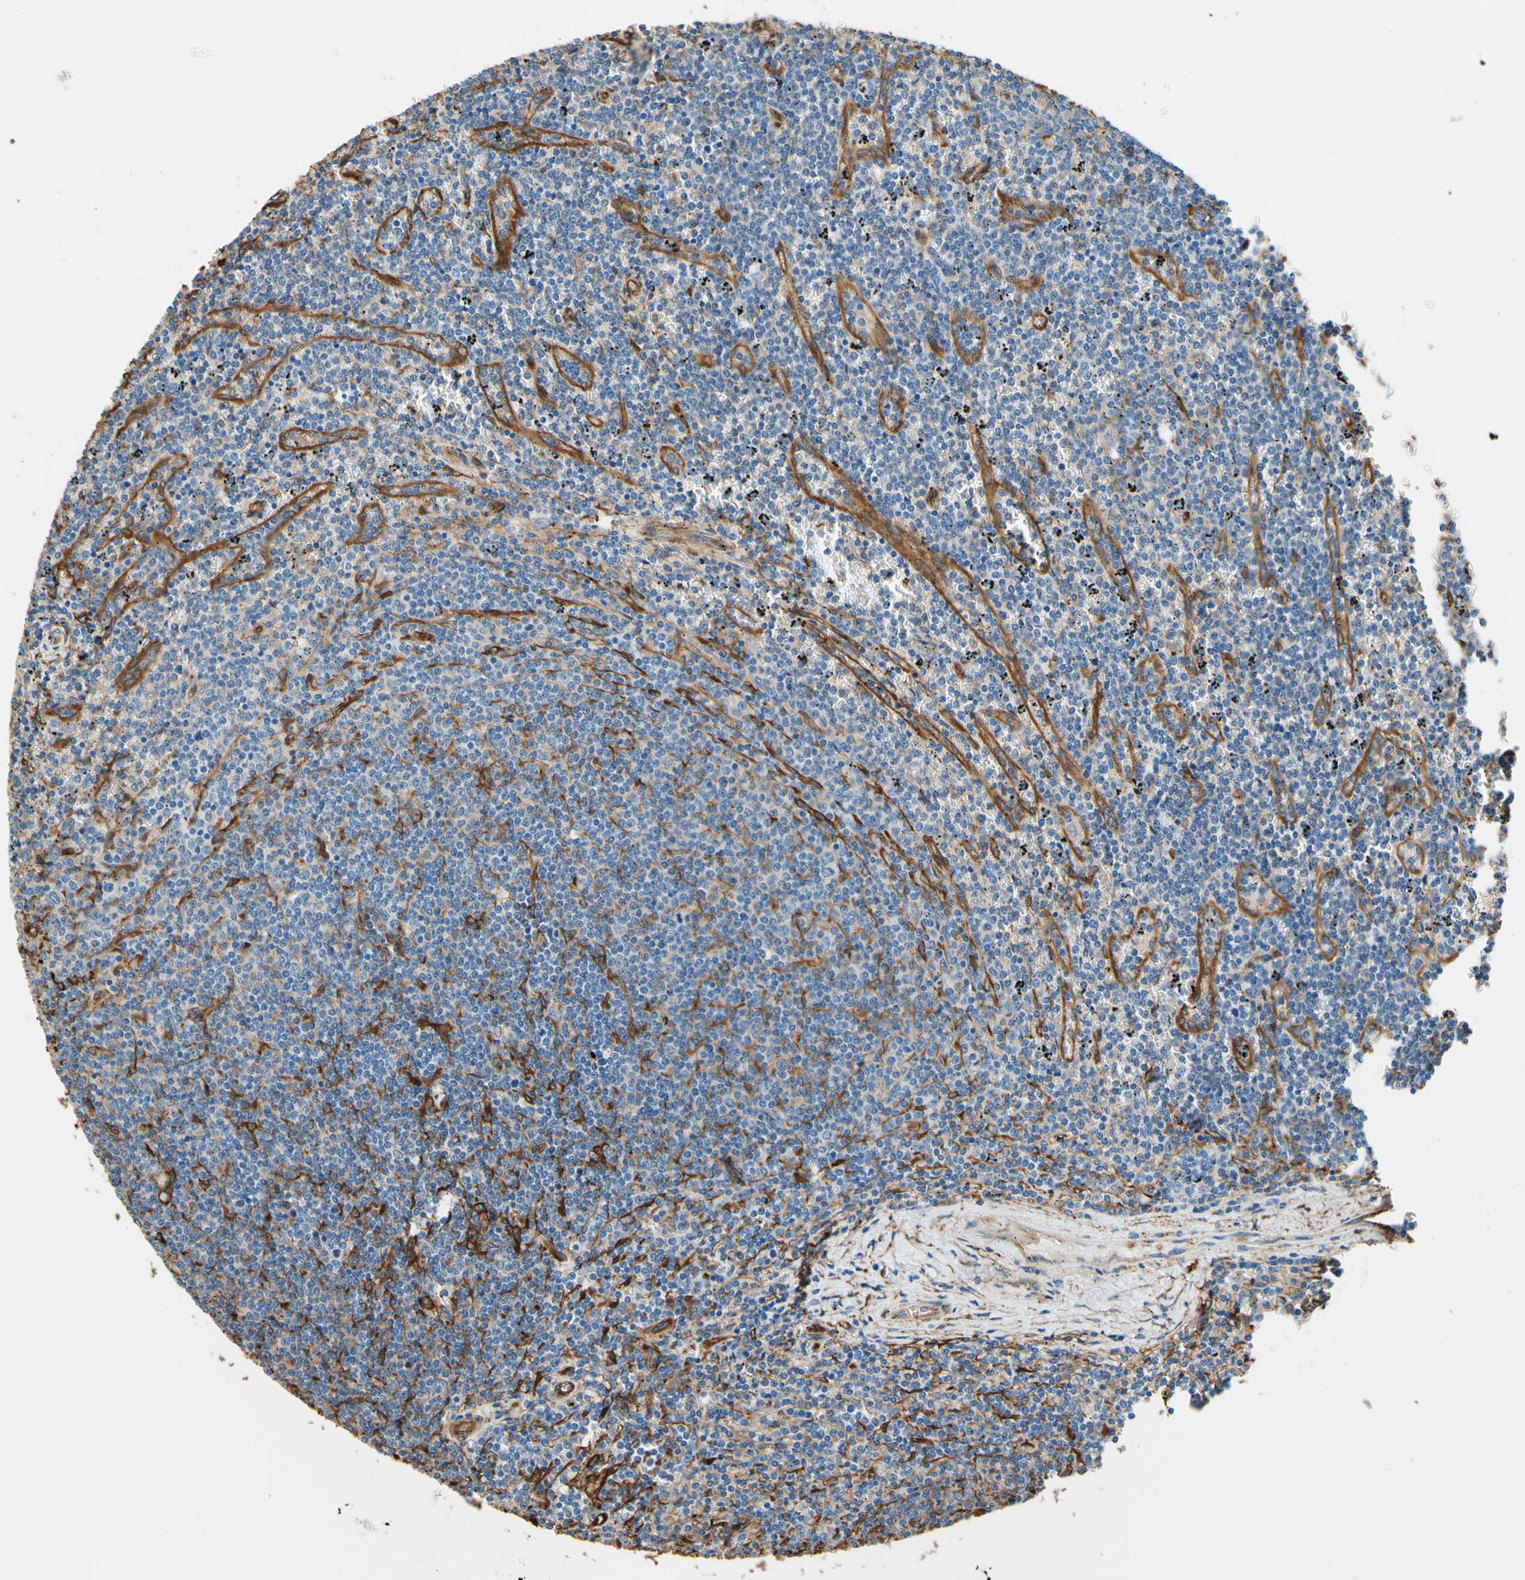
{"staining": {"intensity": "negative", "quantity": "none", "location": "none"}, "tissue": "lymphoma", "cell_type": "Tumor cells", "image_type": "cancer", "snomed": [{"axis": "morphology", "description": "Malignant lymphoma, non-Hodgkin's type, Low grade"}, {"axis": "topography", "description": "Spleen"}], "caption": "Tumor cells show no significant protein expression in lymphoma.", "gene": "DPYSL3", "patient": {"sex": "female", "age": 50}}